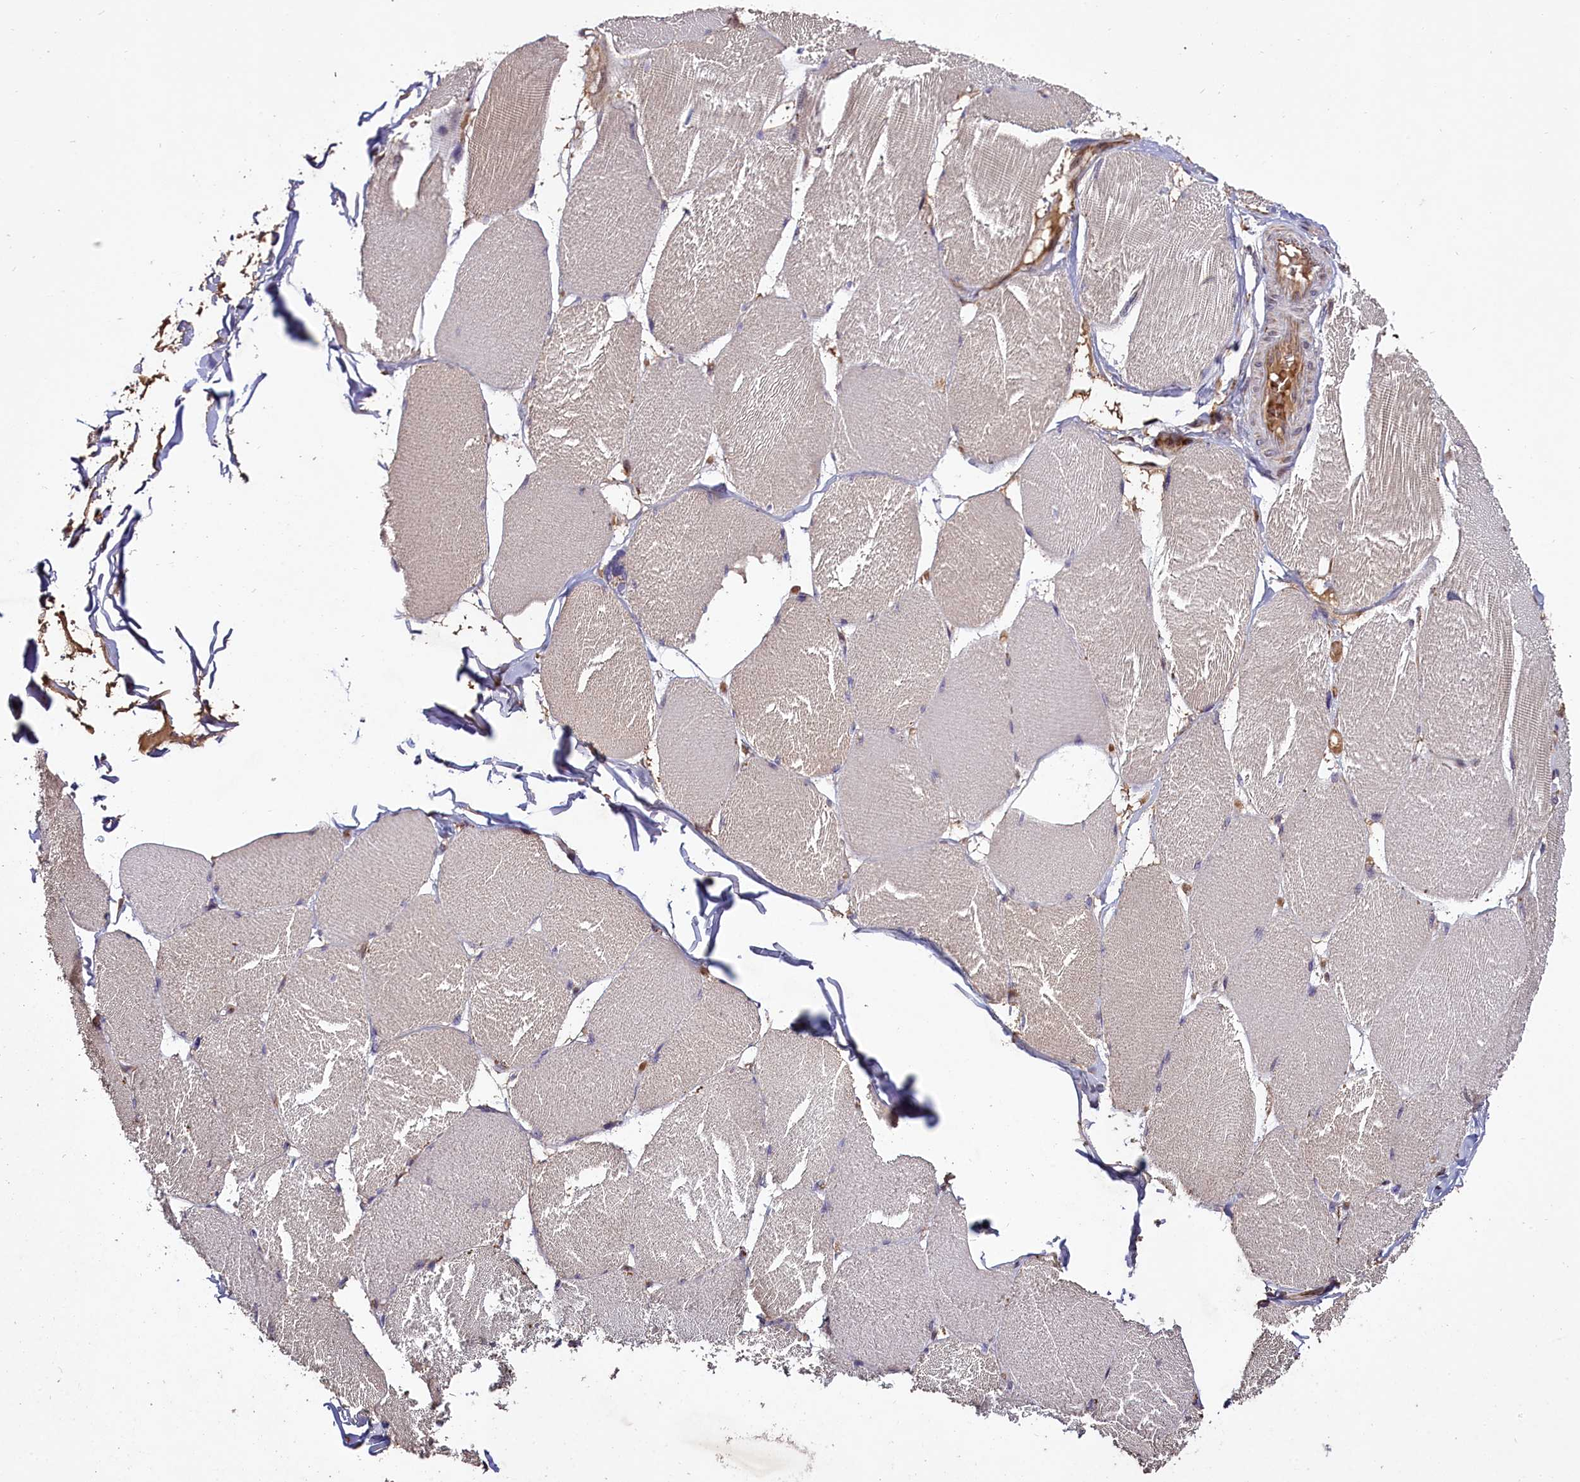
{"staining": {"intensity": "negative", "quantity": "none", "location": "none"}, "tissue": "skeletal muscle", "cell_type": "Myocytes", "image_type": "normal", "snomed": [{"axis": "morphology", "description": "Normal tissue, NOS"}, {"axis": "topography", "description": "Skin"}, {"axis": "topography", "description": "Skeletal muscle"}], "caption": "DAB immunohistochemical staining of unremarkable skeletal muscle demonstrates no significant staining in myocytes.", "gene": "CLRN2", "patient": {"sex": "male", "age": 83}}